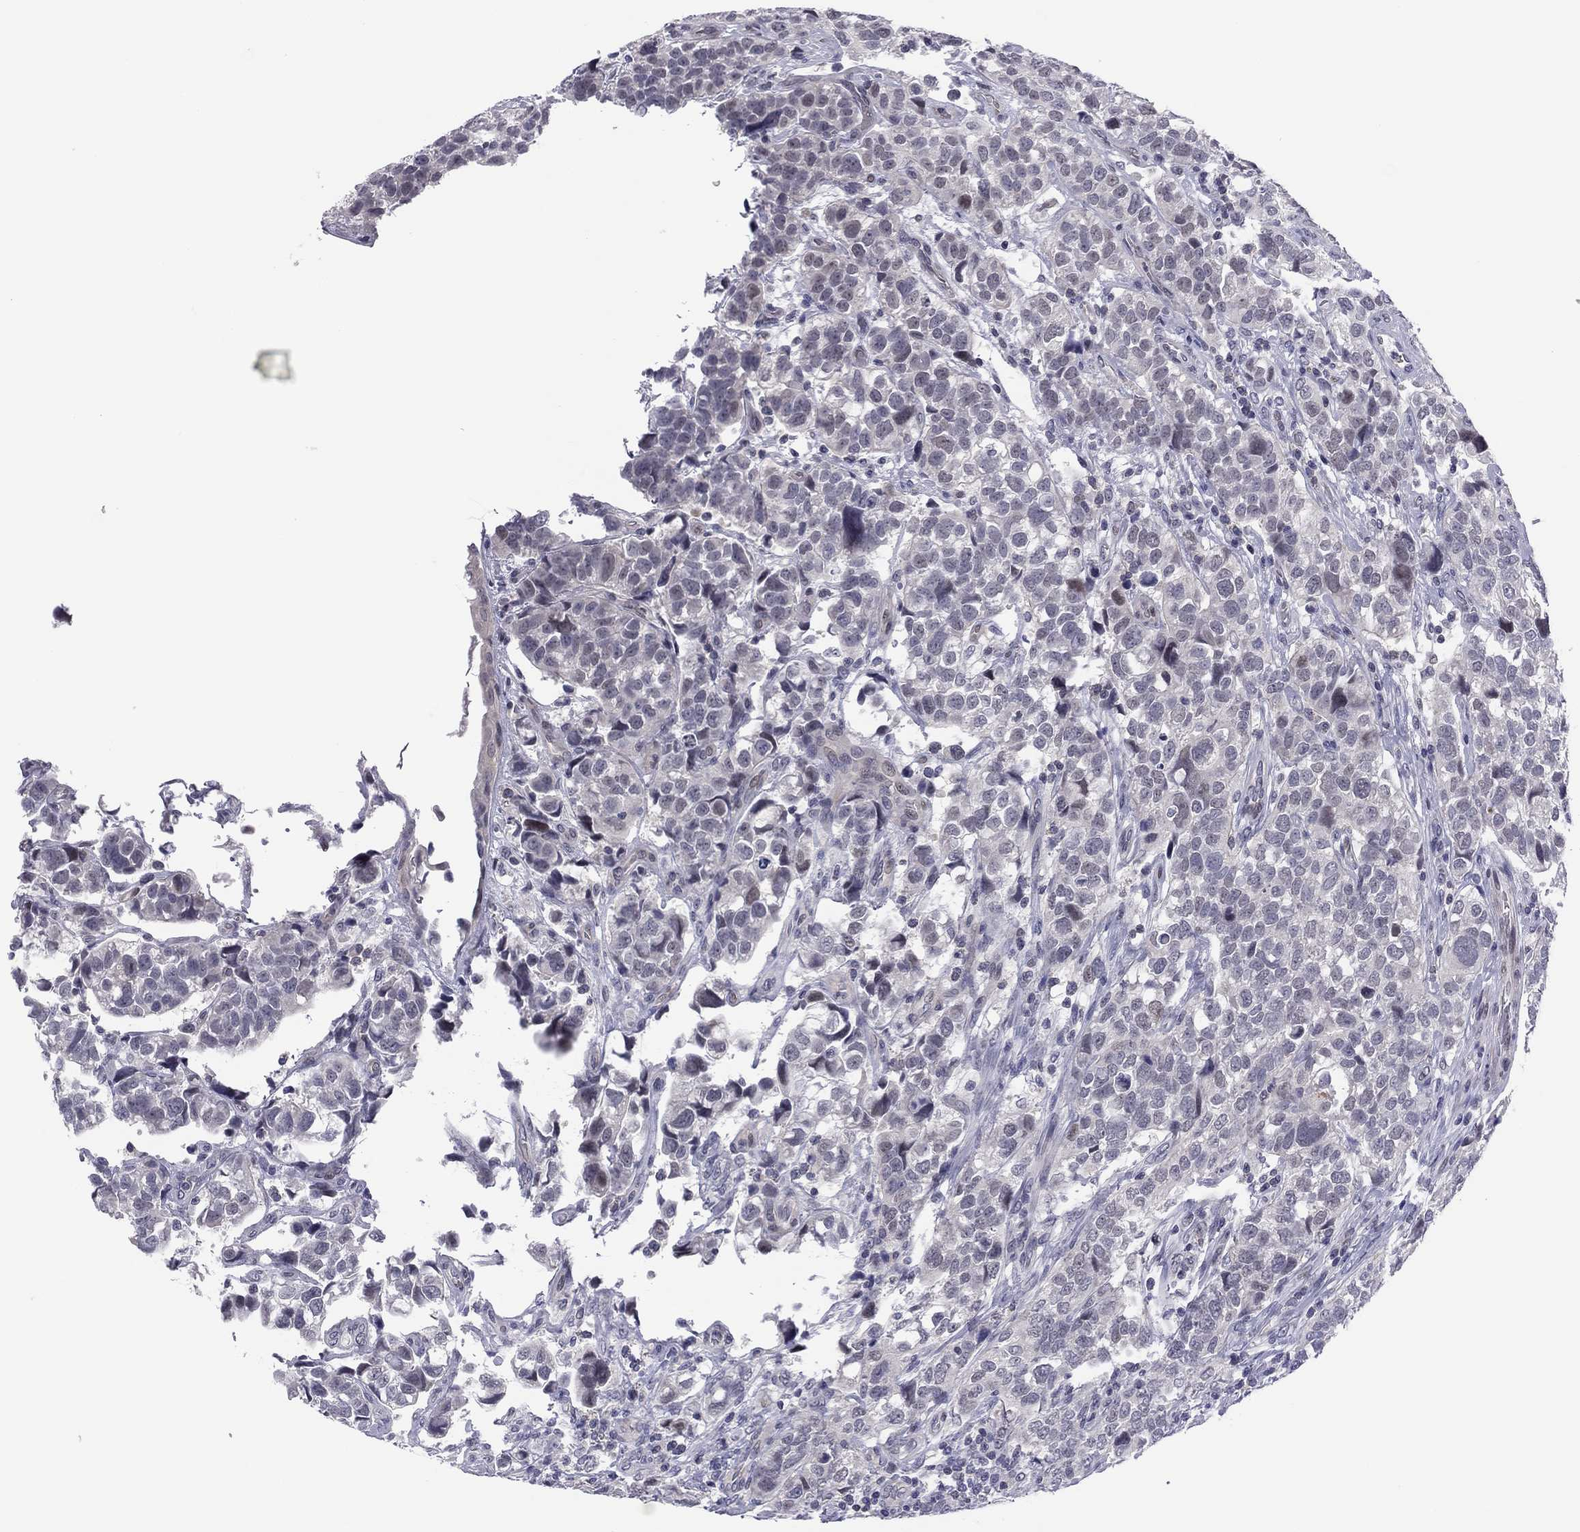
{"staining": {"intensity": "negative", "quantity": "none", "location": "none"}, "tissue": "urothelial cancer", "cell_type": "Tumor cells", "image_type": "cancer", "snomed": [{"axis": "morphology", "description": "Urothelial carcinoma, High grade"}, {"axis": "topography", "description": "Urinary bladder"}], "caption": "DAB immunohistochemical staining of high-grade urothelial carcinoma reveals no significant expression in tumor cells.", "gene": "POU5F2", "patient": {"sex": "female", "age": 58}}